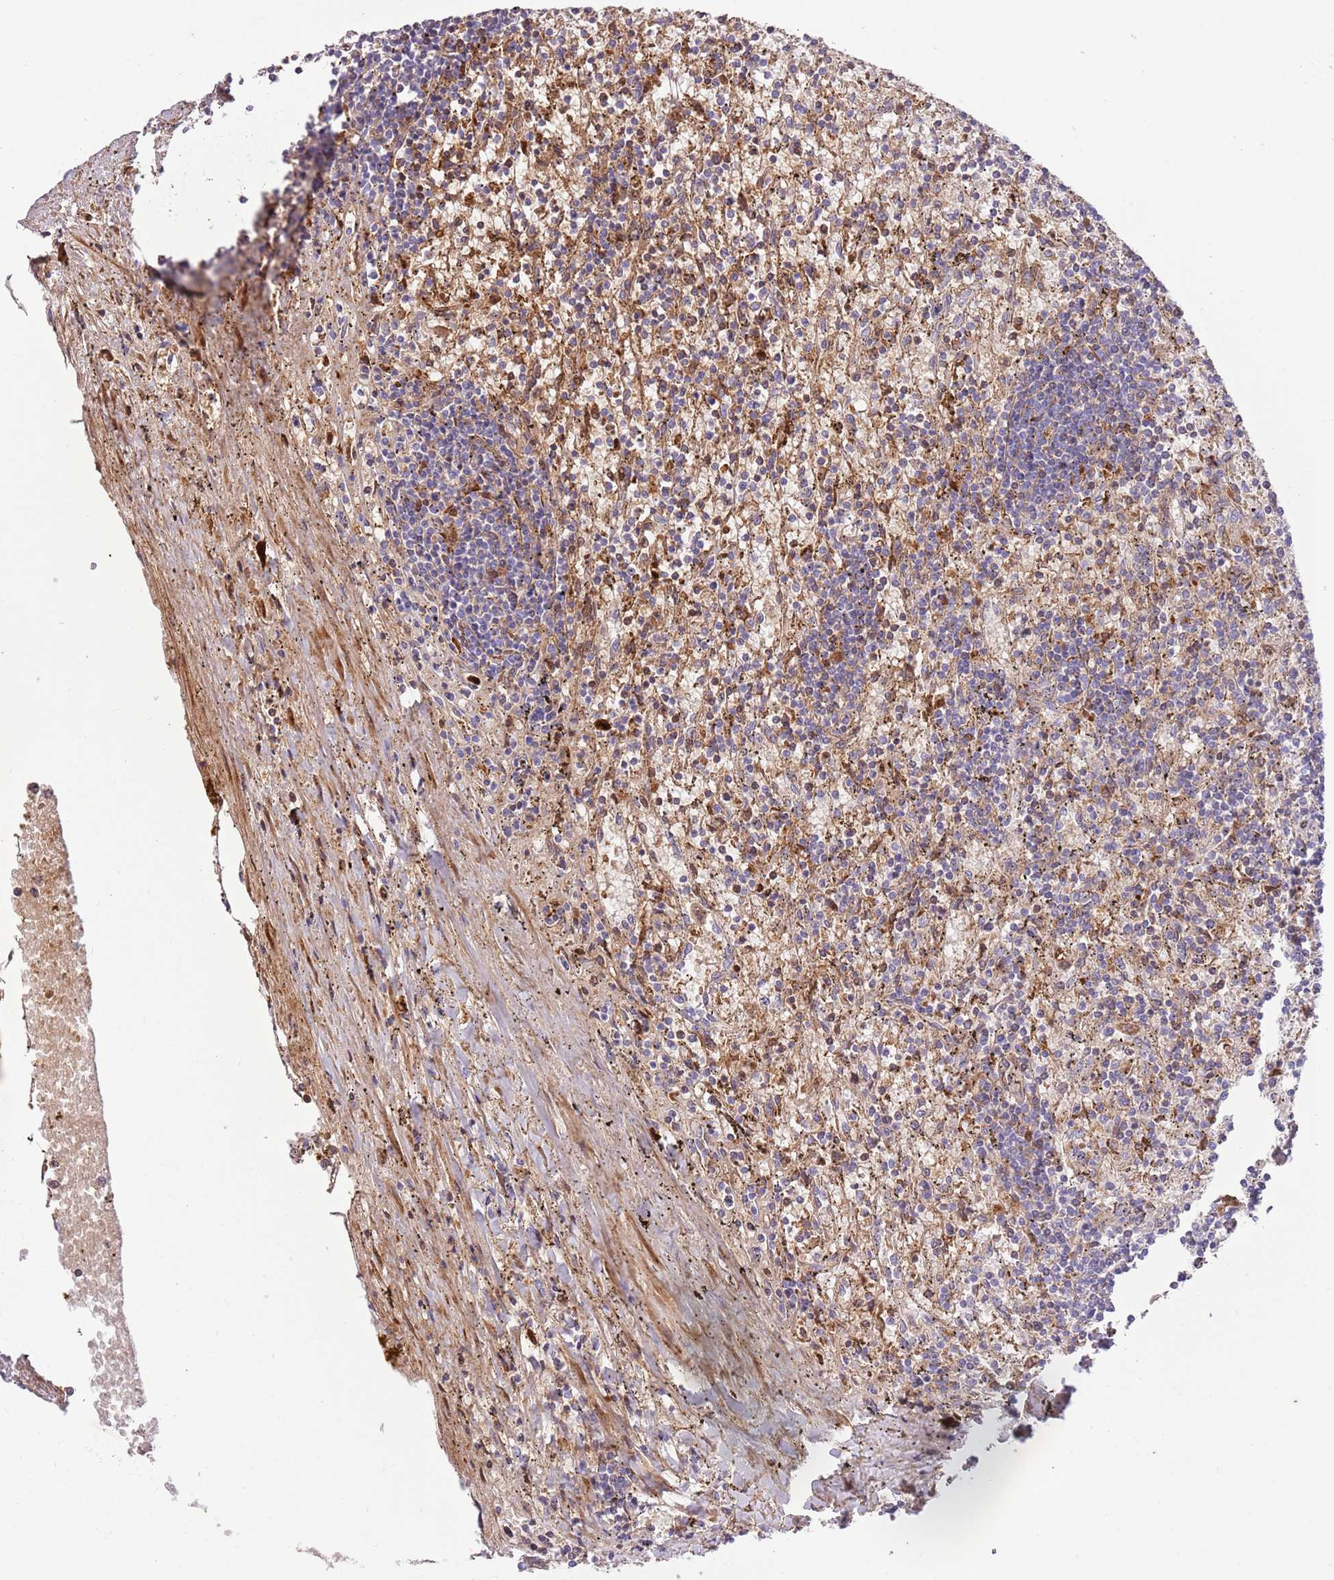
{"staining": {"intensity": "negative", "quantity": "none", "location": "none"}, "tissue": "lymphoma", "cell_type": "Tumor cells", "image_type": "cancer", "snomed": [{"axis": "morphology", "description": "Malignant lymphoma, non-Hodgkin's type, Low grade"}, {"axis": "topography", "description": "Spleen"}], "caption": "Tumor cells are negative for brown protein staining in lymphoma. The staining is performed using DAB brown chromogen with nuclei counter-stained in using hematoxylin.", "gene": "SFTPA1", "patient": {"sex": "male", "age": 76}}